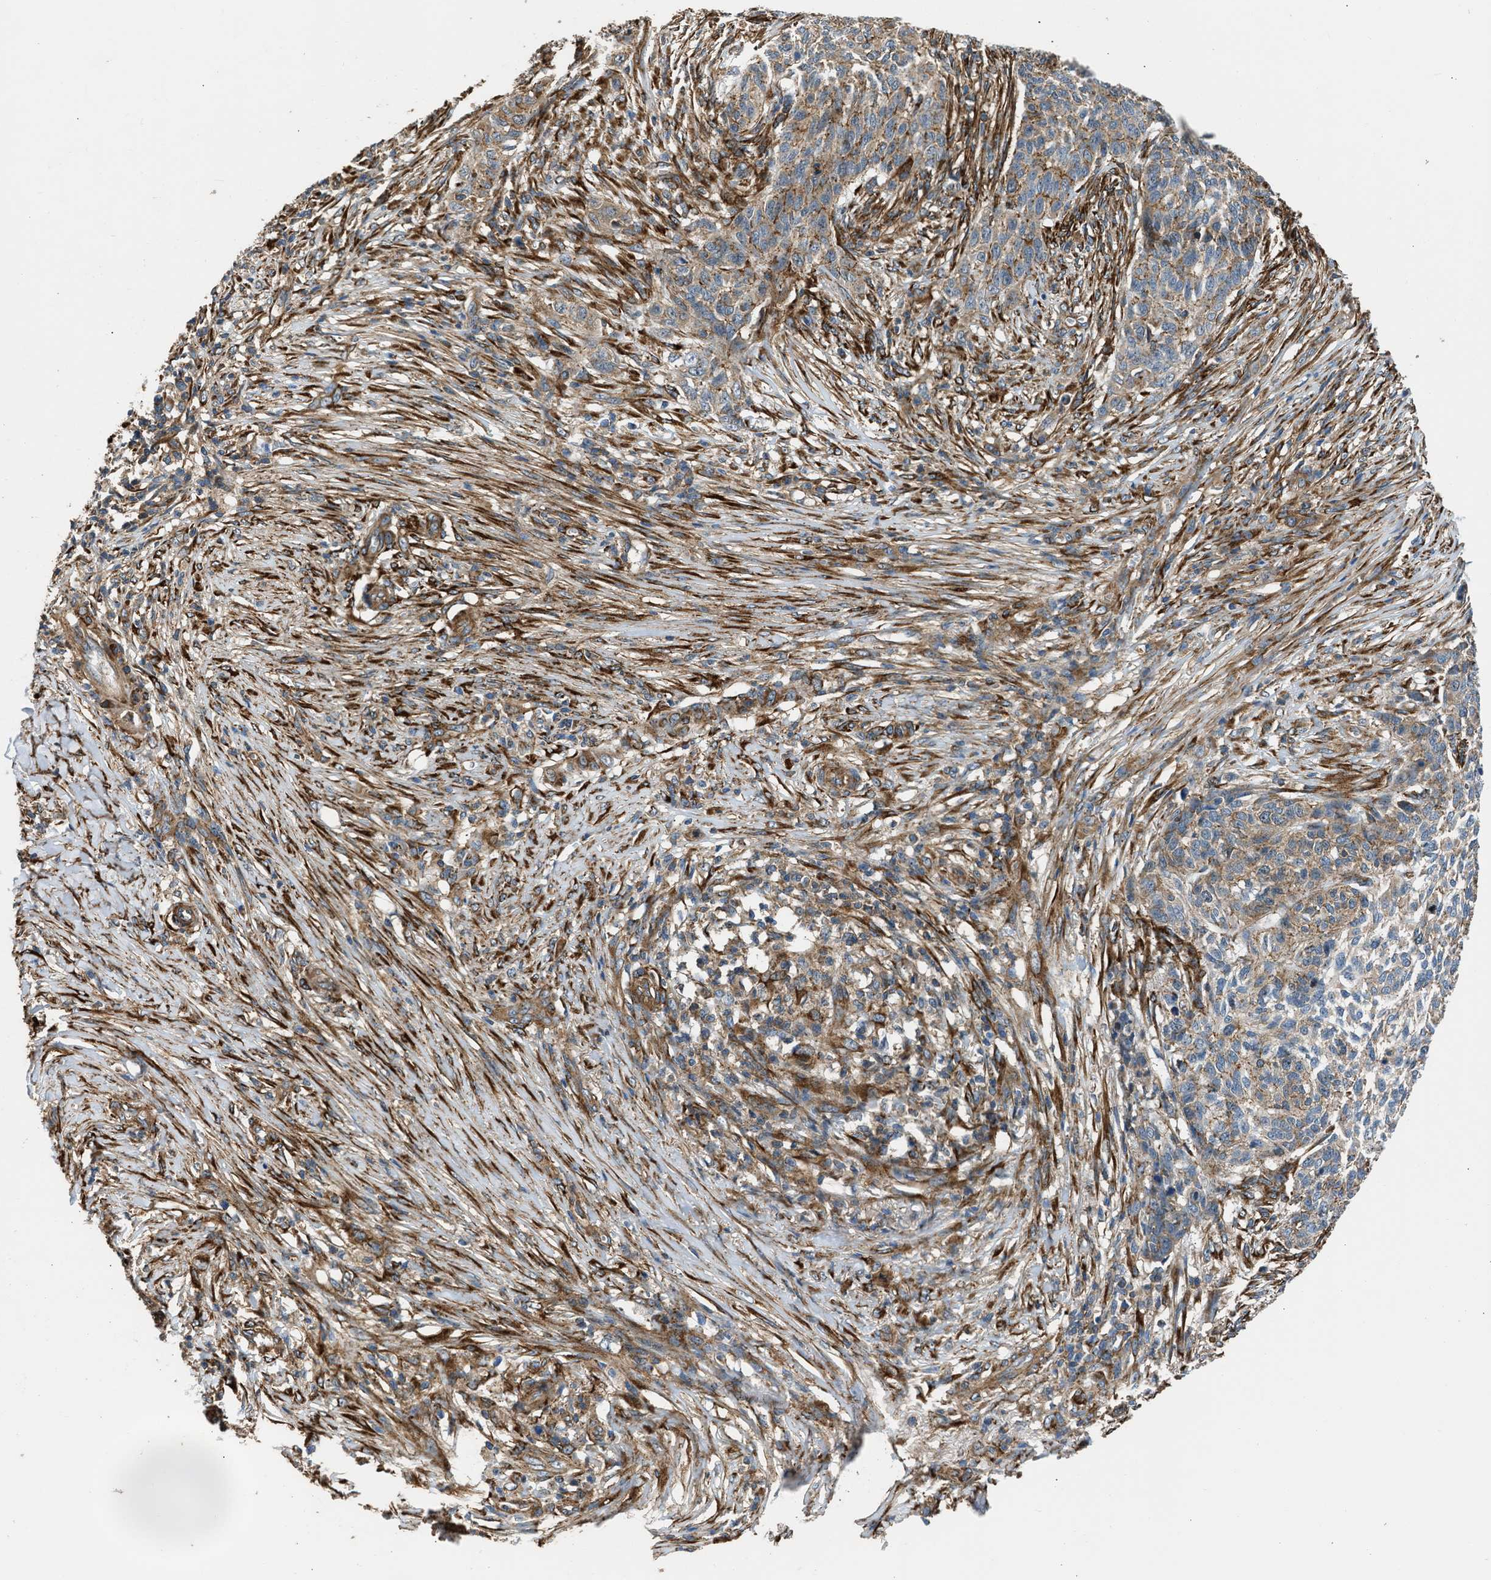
{"staining": {"intensity": "moderate", "quantity": ">75%", "location": "cytoplasmic/membranous"}, "tissue": "skin cancer", "cell_type": "Tumor cells", "image_type": "cancer", "snomed": [{"axis": "morphology", "description": "Basal cell carcinoma"}, {"axis": "topography", "description": "Skin"}], "caption": "Human skin cancer stained with a brown dye exhibits moderate cytoplasmic/membranous positive staining in approximately >75% of tumor cells.", "gene": "SEPTIN2", "patient": {"sex": "male", "age": 85}}